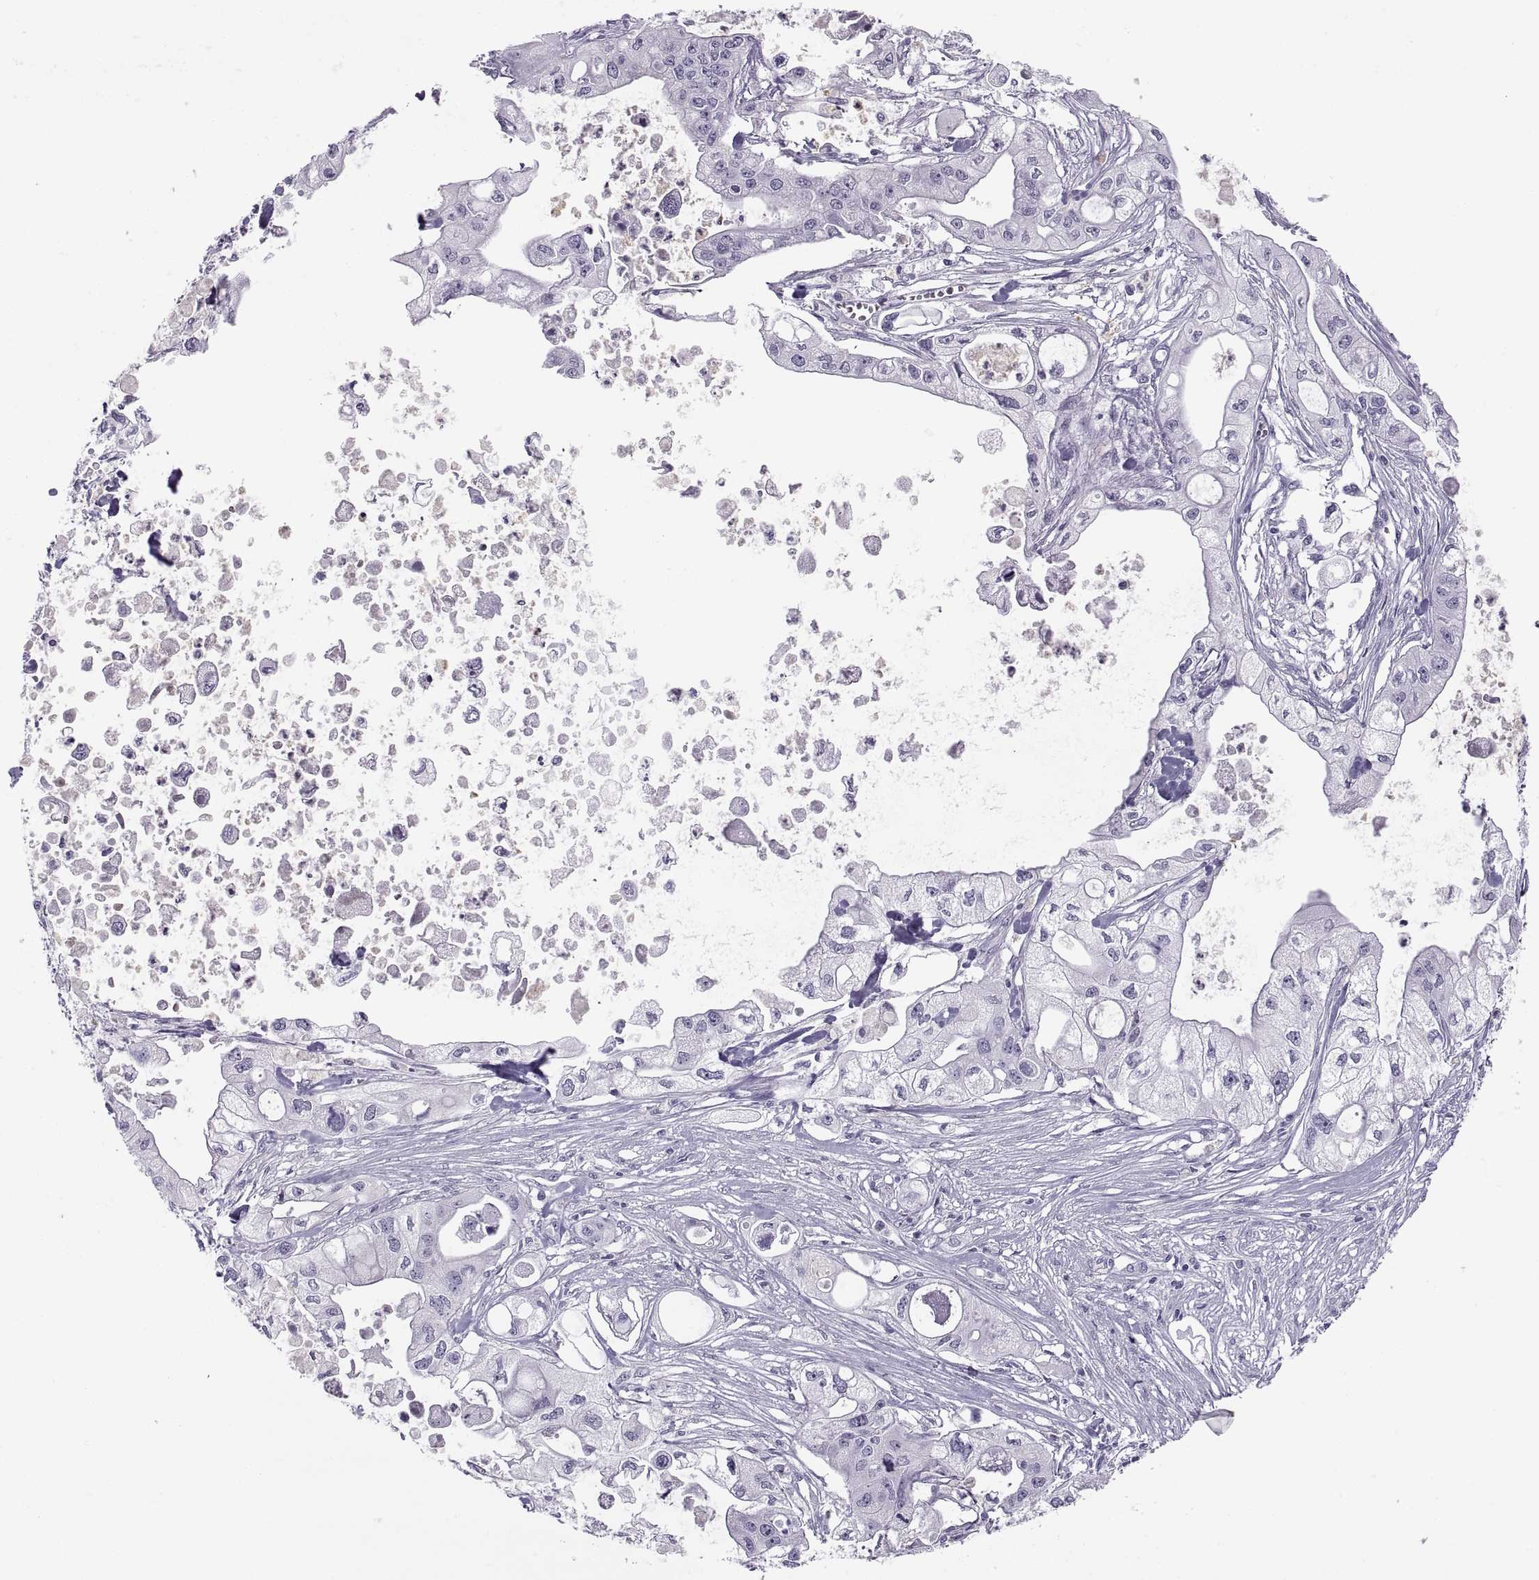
{"staining": {"intensity": "negative", "quantity": "none", "location": "none"}, "tissue": "pancreatic cancer", "cell_type": "Tumor cells", "image_type": "cancer", "snomed": [{"axis": "morphology", "description": "Adenocarcinoma, NOS"}, {"axis": "topography", "description": "Pancreas"}], "caption": "Immunohistochemical staining of pancreatic adenocarcinoma displays no significant expression in tumor cells.", "gene": "C3orf22", "patient": {"sex": "male", "age": 70}}